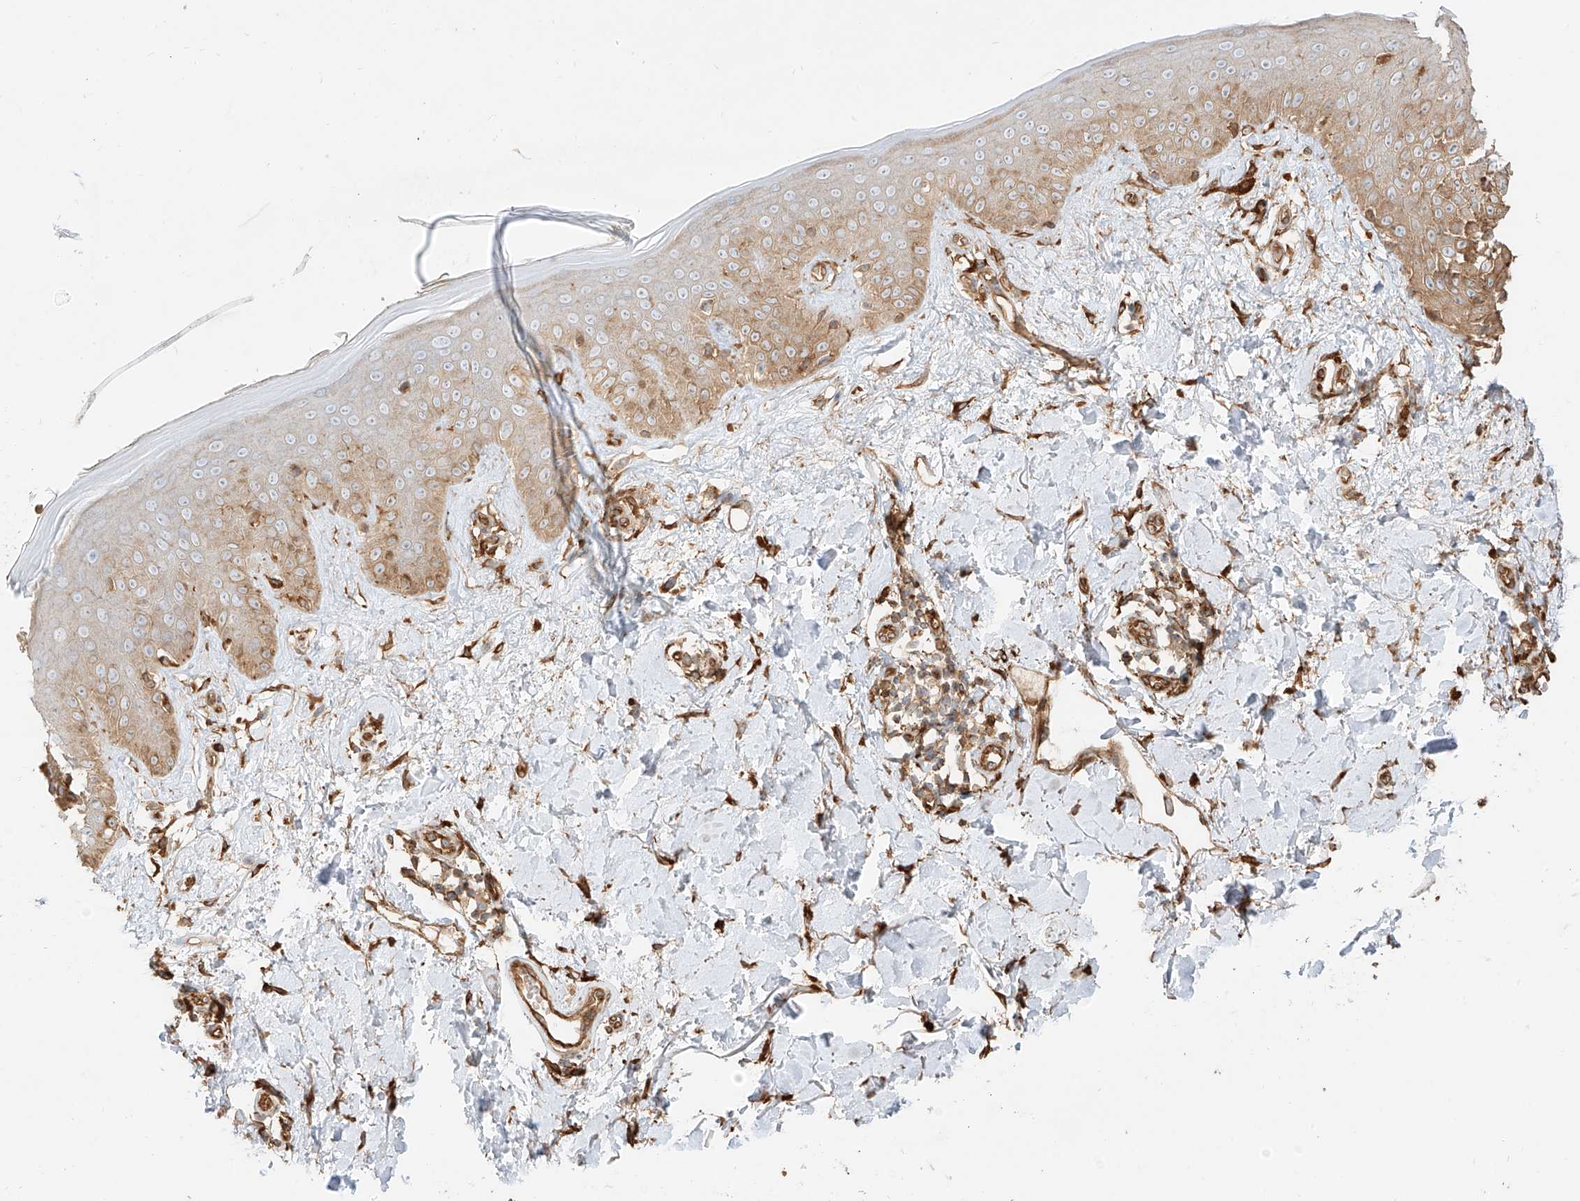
{"staining": {"intensity": "strong", "quantity": ">75%", "location": "cytoplasmic/membranous"}, "tissue": "skin", "cell_type": "Fibroblasts", "image_type": "normal", "snomed": [{"axis": "morphology", "description": "Normal tissue, NOS"}, {"axis": "topography", "description": "Skin"}], "caption": "High-power microscopy captured an immunohistochemistry histopathology image of normal skin, revealing strong cytoplasmic/membranous staining in approximately >75% of fibroblasts. Using DAB (3,3'-diaminobenzidine) (brown) and hematoxylin (blue) stains, captured at high magnification using brightfield microscopy.", "gene": "SNX9", "patient": {"sex": "female", "age": 64}}